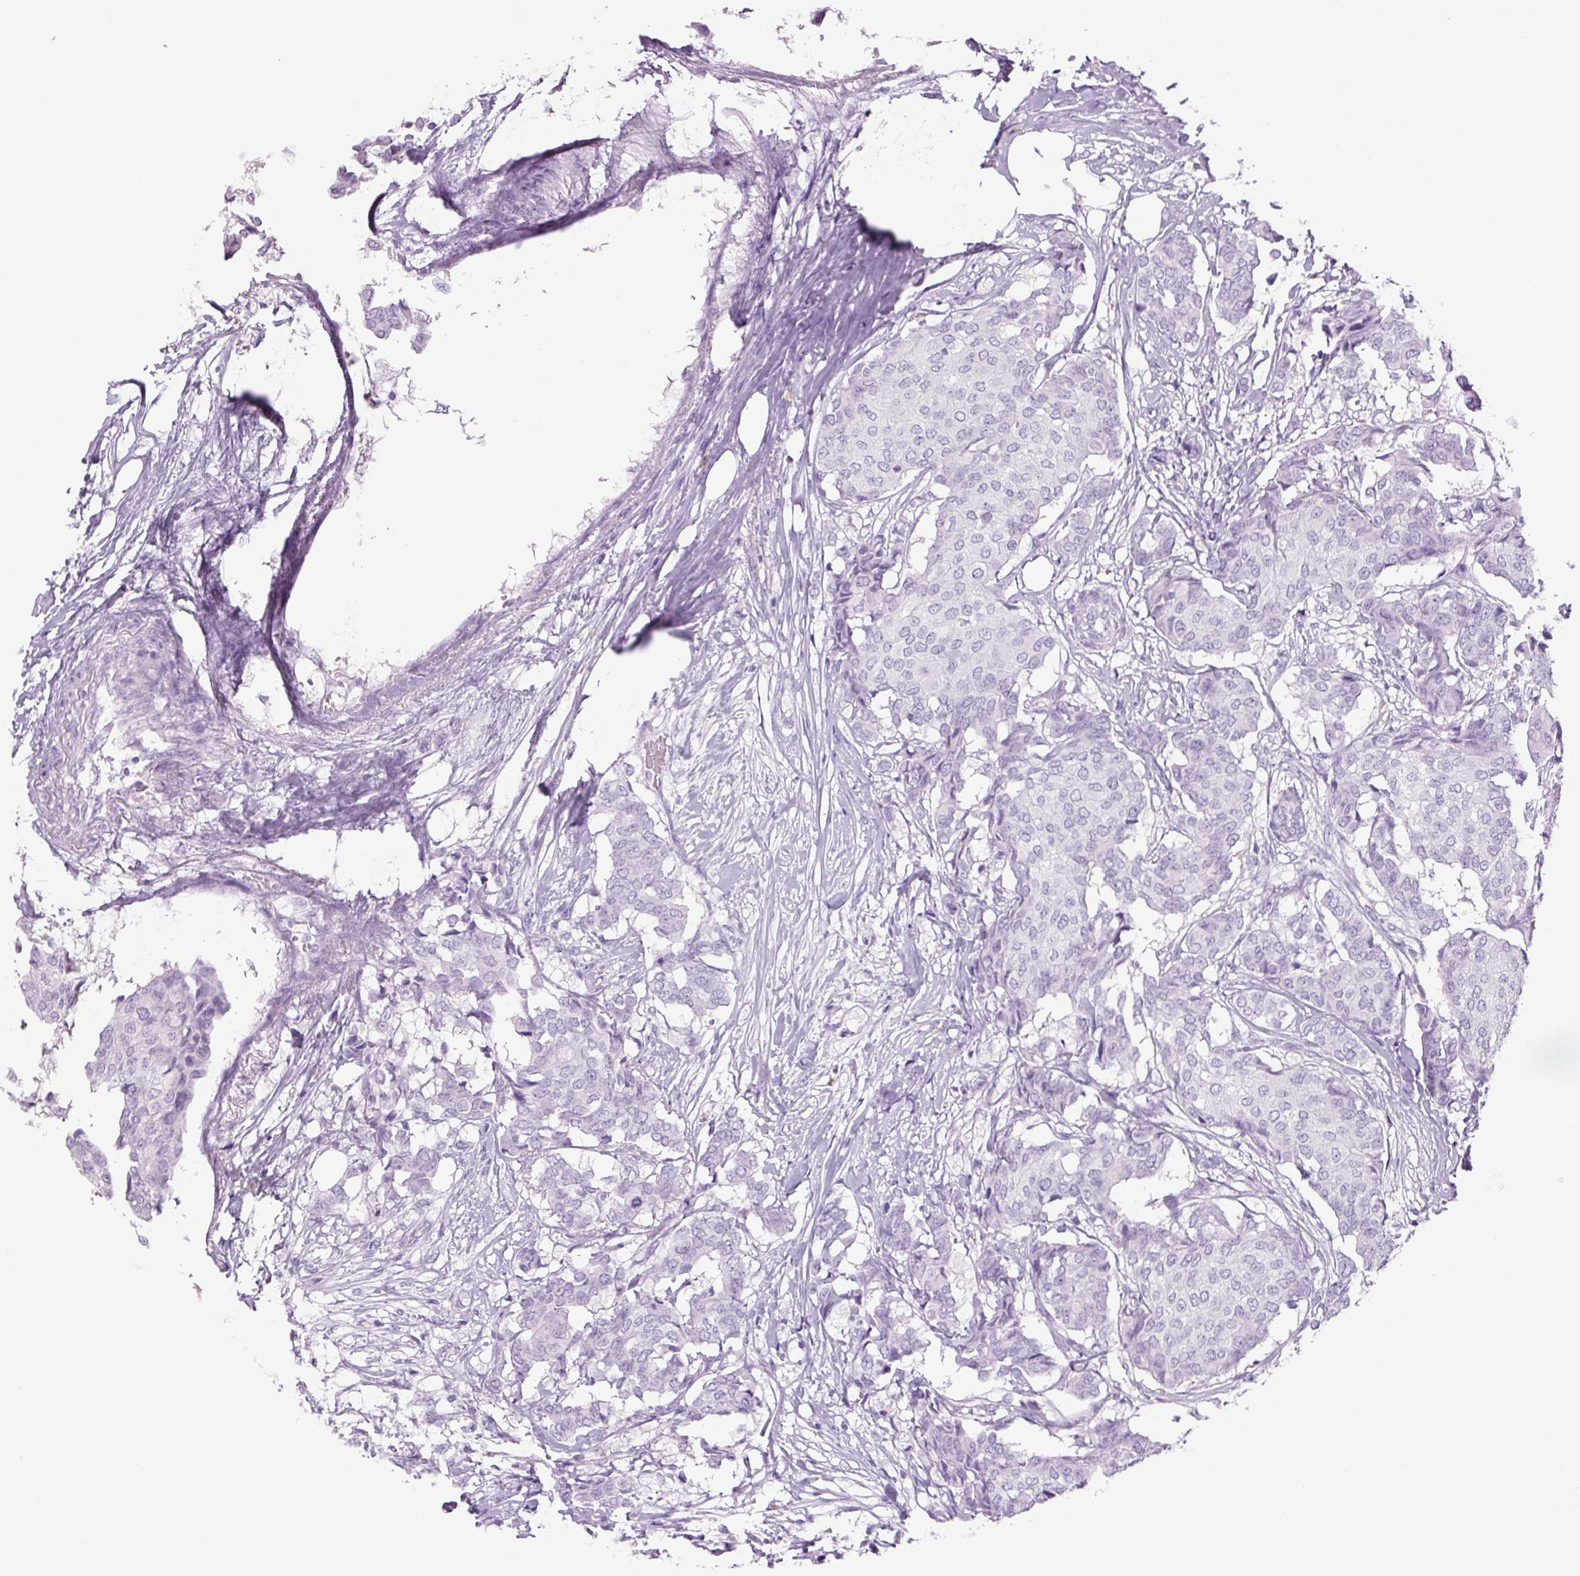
{"staining": {"intensity": "negative", "quantity": "none", "location": "none"}, "tissue": "breast cancer", "cell_type": "Tumor cells", "image_type": "cancer", "snomed": [{"axis": "morphology", "description": "Duct carcinoma"}, {"axis": "topography", "description": "Breast"}], "caption": "Tumor cells are negative for brown protein staining in breast cancer. The staining is performed using DAB (3,3'-diaminobenzidine) brown chromogen with nuclei counter-stained in using hematoxylin.", "gene": "PRRT1", "patient": {"sex": "female", "age": 75}}